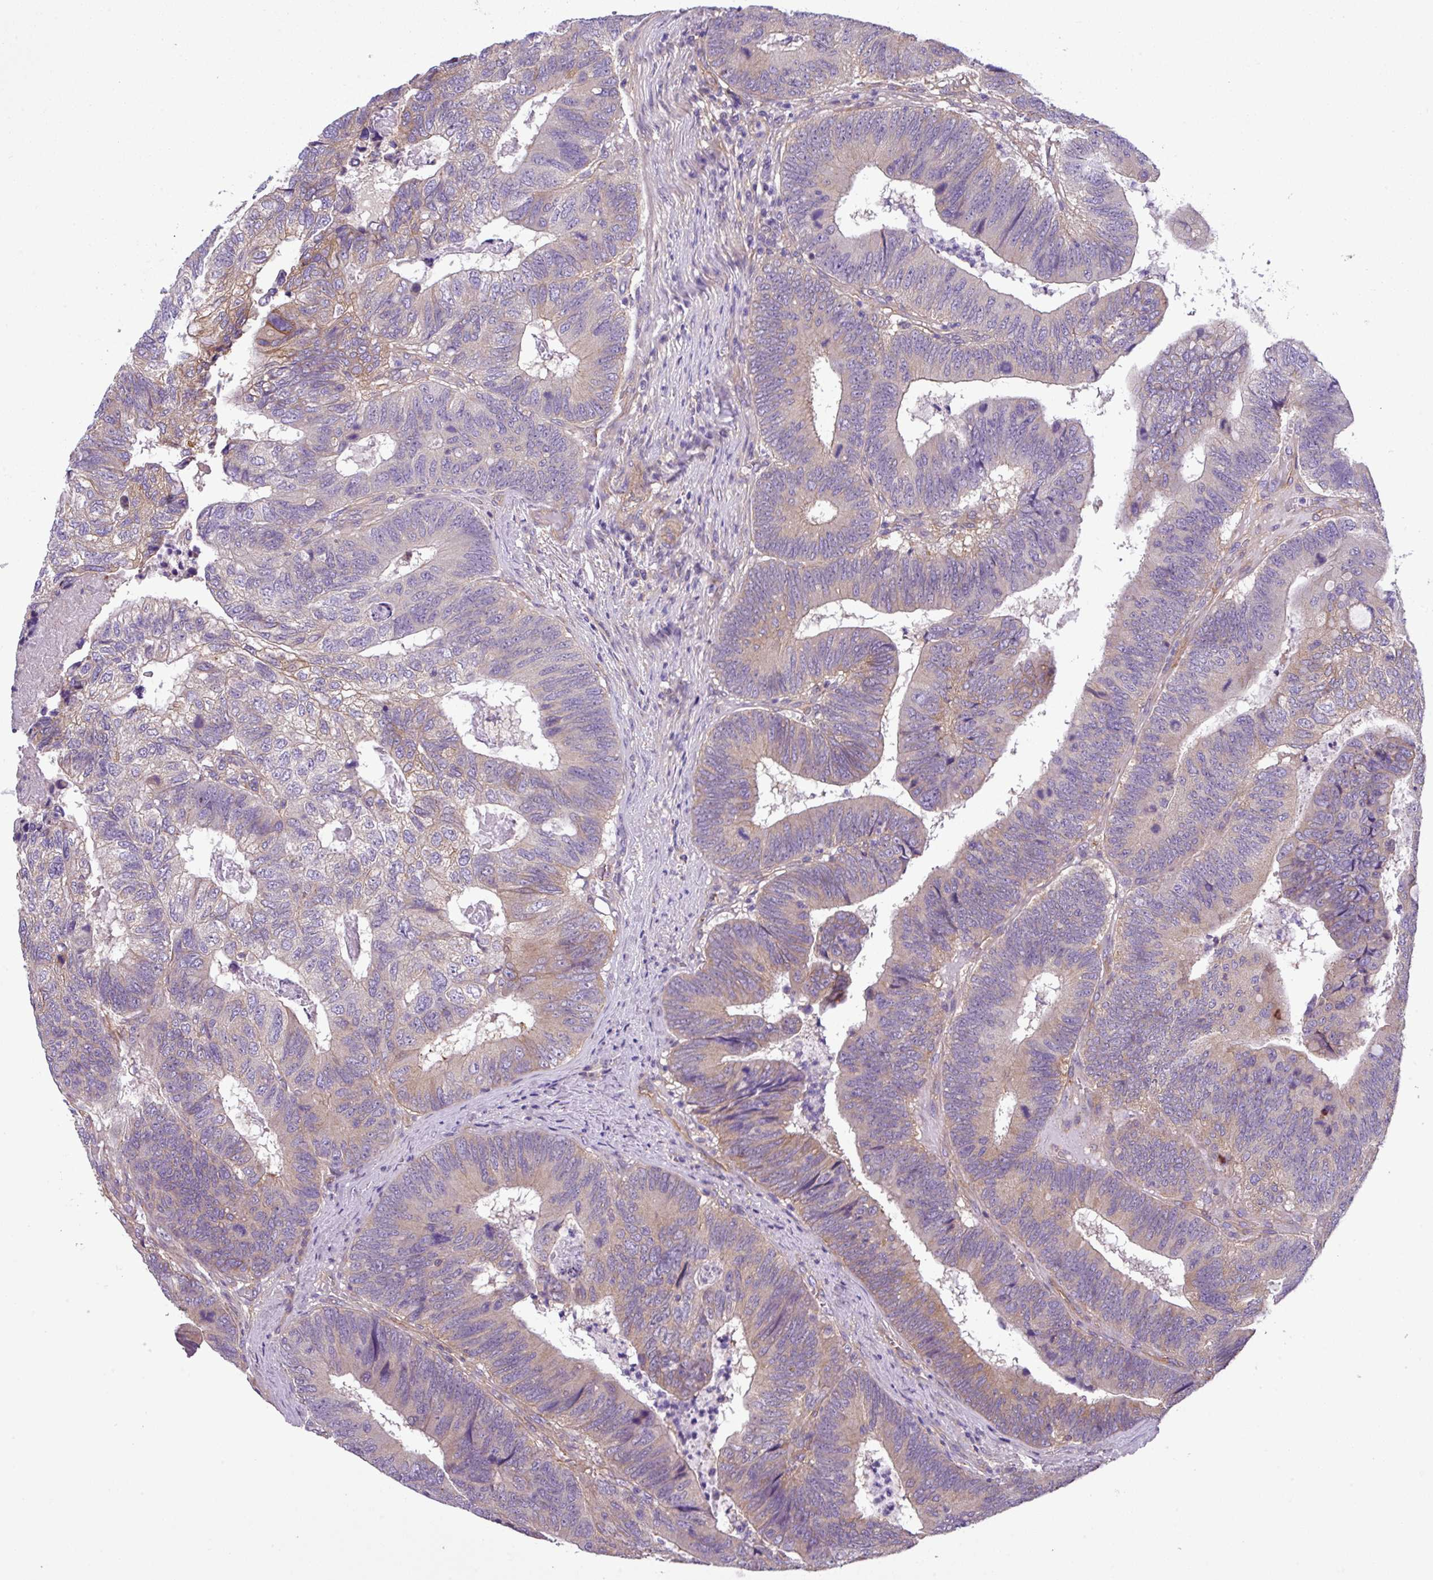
{"staining": {"intensity": "weak", "quantity": "25%-75%", "location": "cytoplasmic/membranous"}, "tissue": "colorectal cancer", "cell_type": "Tumor cells", "image_type": "cancer", "snomed": [{"axis": "morphology", "description": "Adenocarcinoma, NOS"}, {"axis": "topography", "description": "Colon"}], "caption": "Protein analysis of colorectal adenocarcinoma tissue demonstrates weak cytoplasmic/membranous staining in about 25%-75% of tumor cells.", "gene": "SLC23A2", "patient": {"sex": "female", "age": 67}}